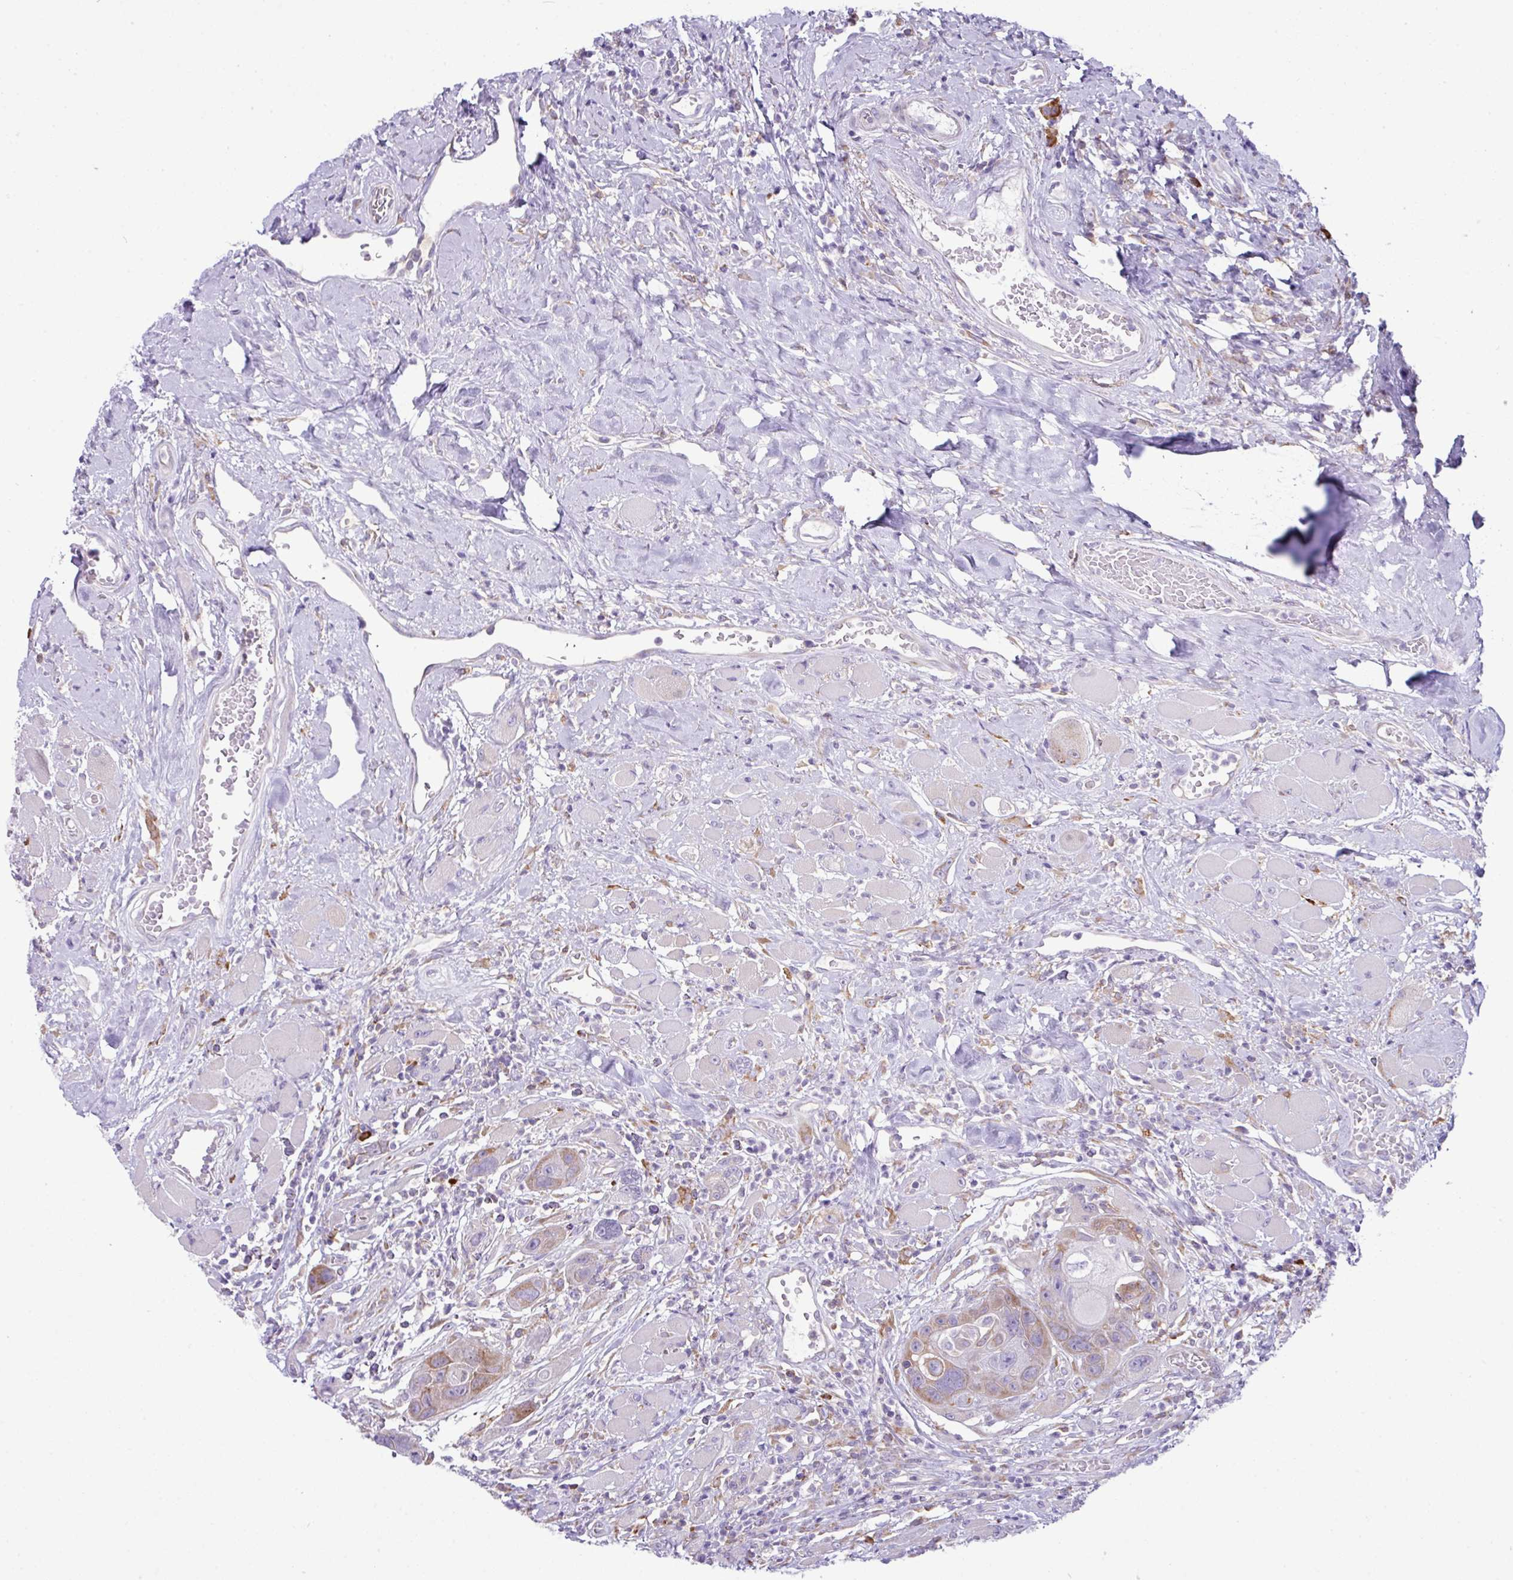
{"staining": {"intensity": "weak", "quantity": "<25%", "location": "cytoplasmic/membranous"}, "tissue": "head and neck cancer", "cell_type": "Tumor cells", "image_type": "cancer", "snomed": [{"axis": "morphology", "description": "Squamous cell carcinoma, NOS"}, {"axis": "topography", "description": "Head-Neck"}], "caption": "High magnification brightfield microscopy of squamous cell carcinoma (head and neck) stained with DAB (3,3'-diaminobenzidine) (brown) and counterstained with hematoxylin (blue): tumor cells show no significant positivity.", "gene": "RGS21", "patient": {"sex": "female", "age": 59}}